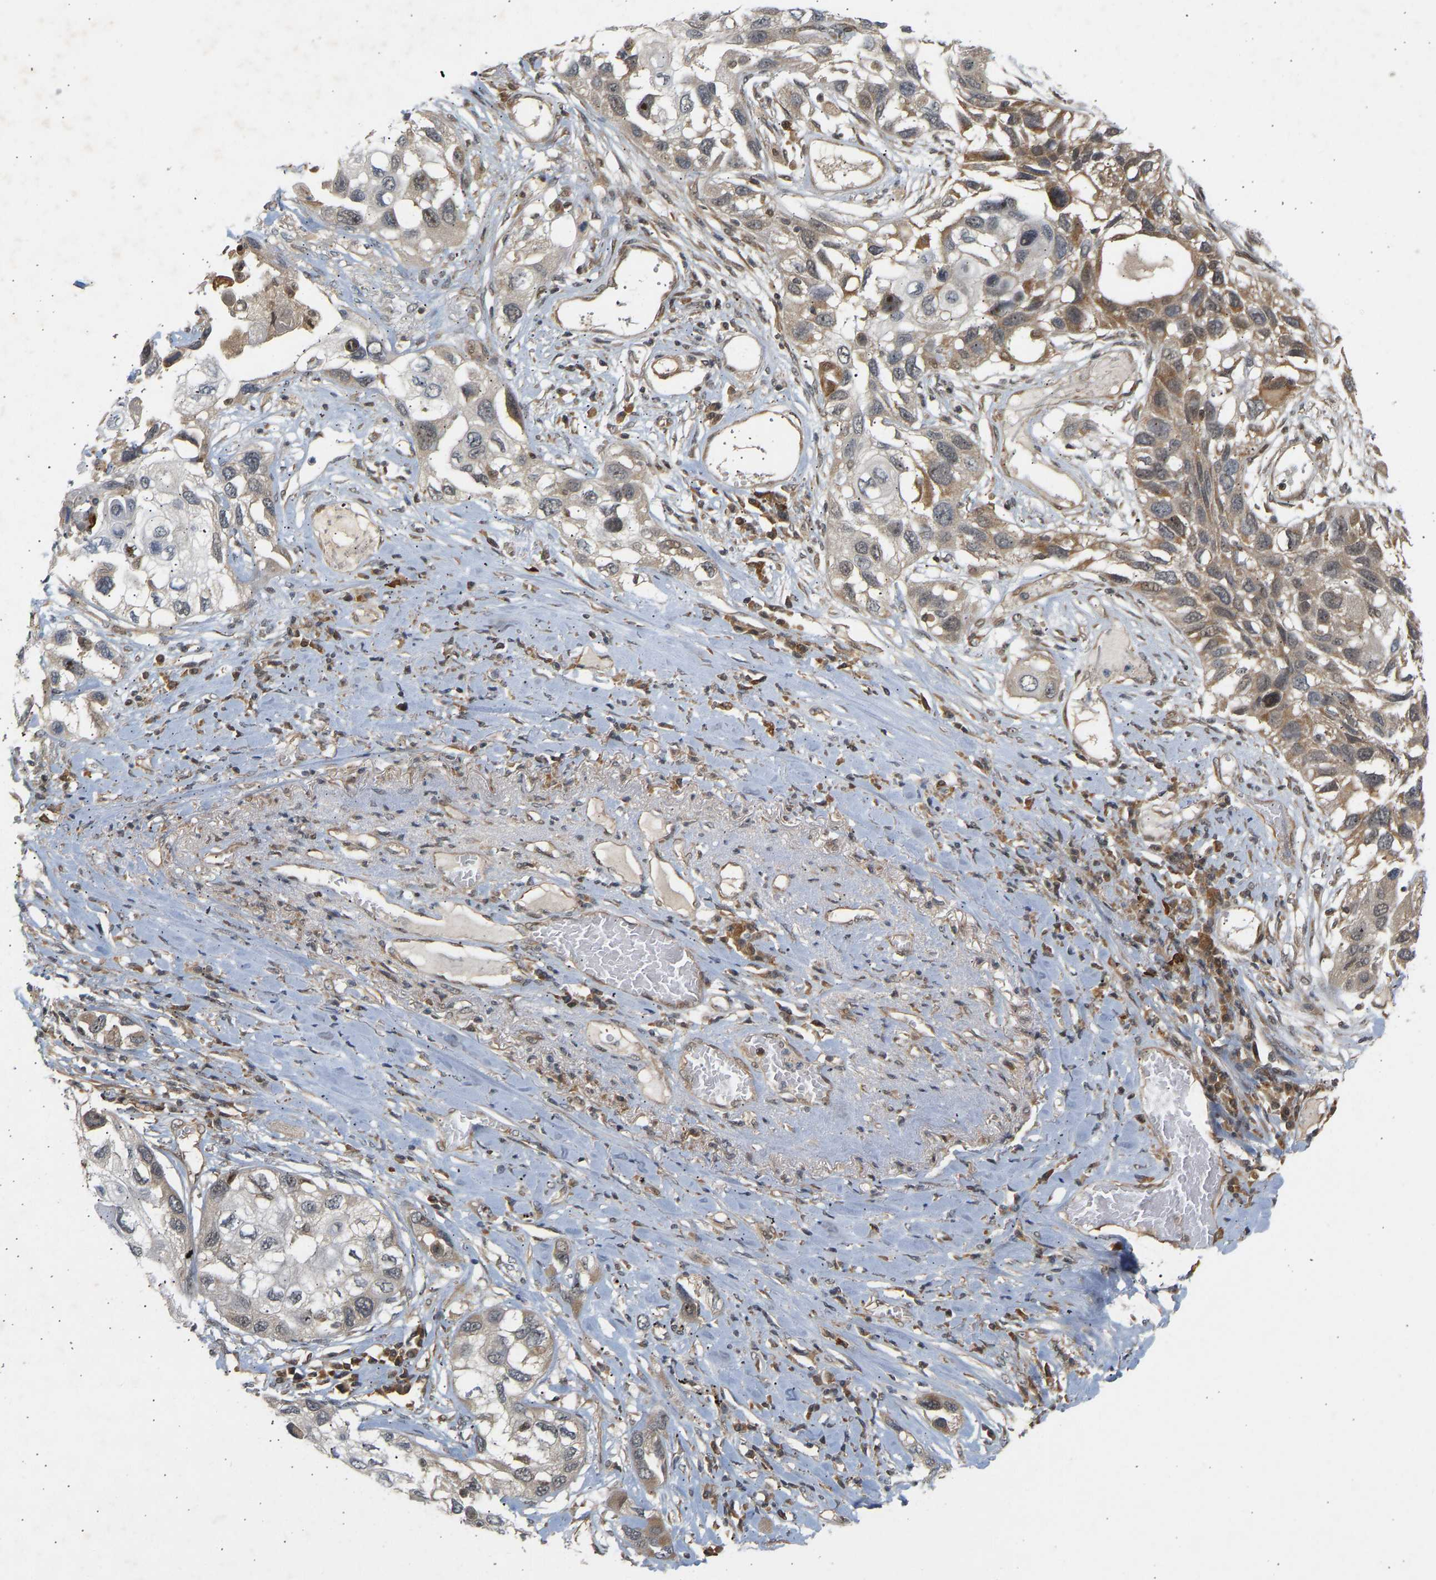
{"staining": {"intensity": "moderate", "quantity": ">75%", "location": "cytoplasmic/membranous,nuclear"}, "tissue": "lung cancer", "cell_type": "Tumor cells", "image_type": "cancer", "snomed": [{"axis": "morphology", "description": "Squamous cell carcinoma, NOS"}, {"axis": "topography", "description": "Lung"}], "caption": "Immunohistochemistry (IHC) staining of squamous cell carcinoma (lung), which demonstrates medium levels of moderate cytoplasmic/membranous and nuclear staining in about >75% of tumor cells indicating moderate cytoplasmic/membranous and nuclear protein expression. The staining was performed using DAB (brown) for protein detection and nuclei were counterstained in hematoxylin (blue).", "gene": "BAG1", "patient": {"sex": "male", "age": 71}}